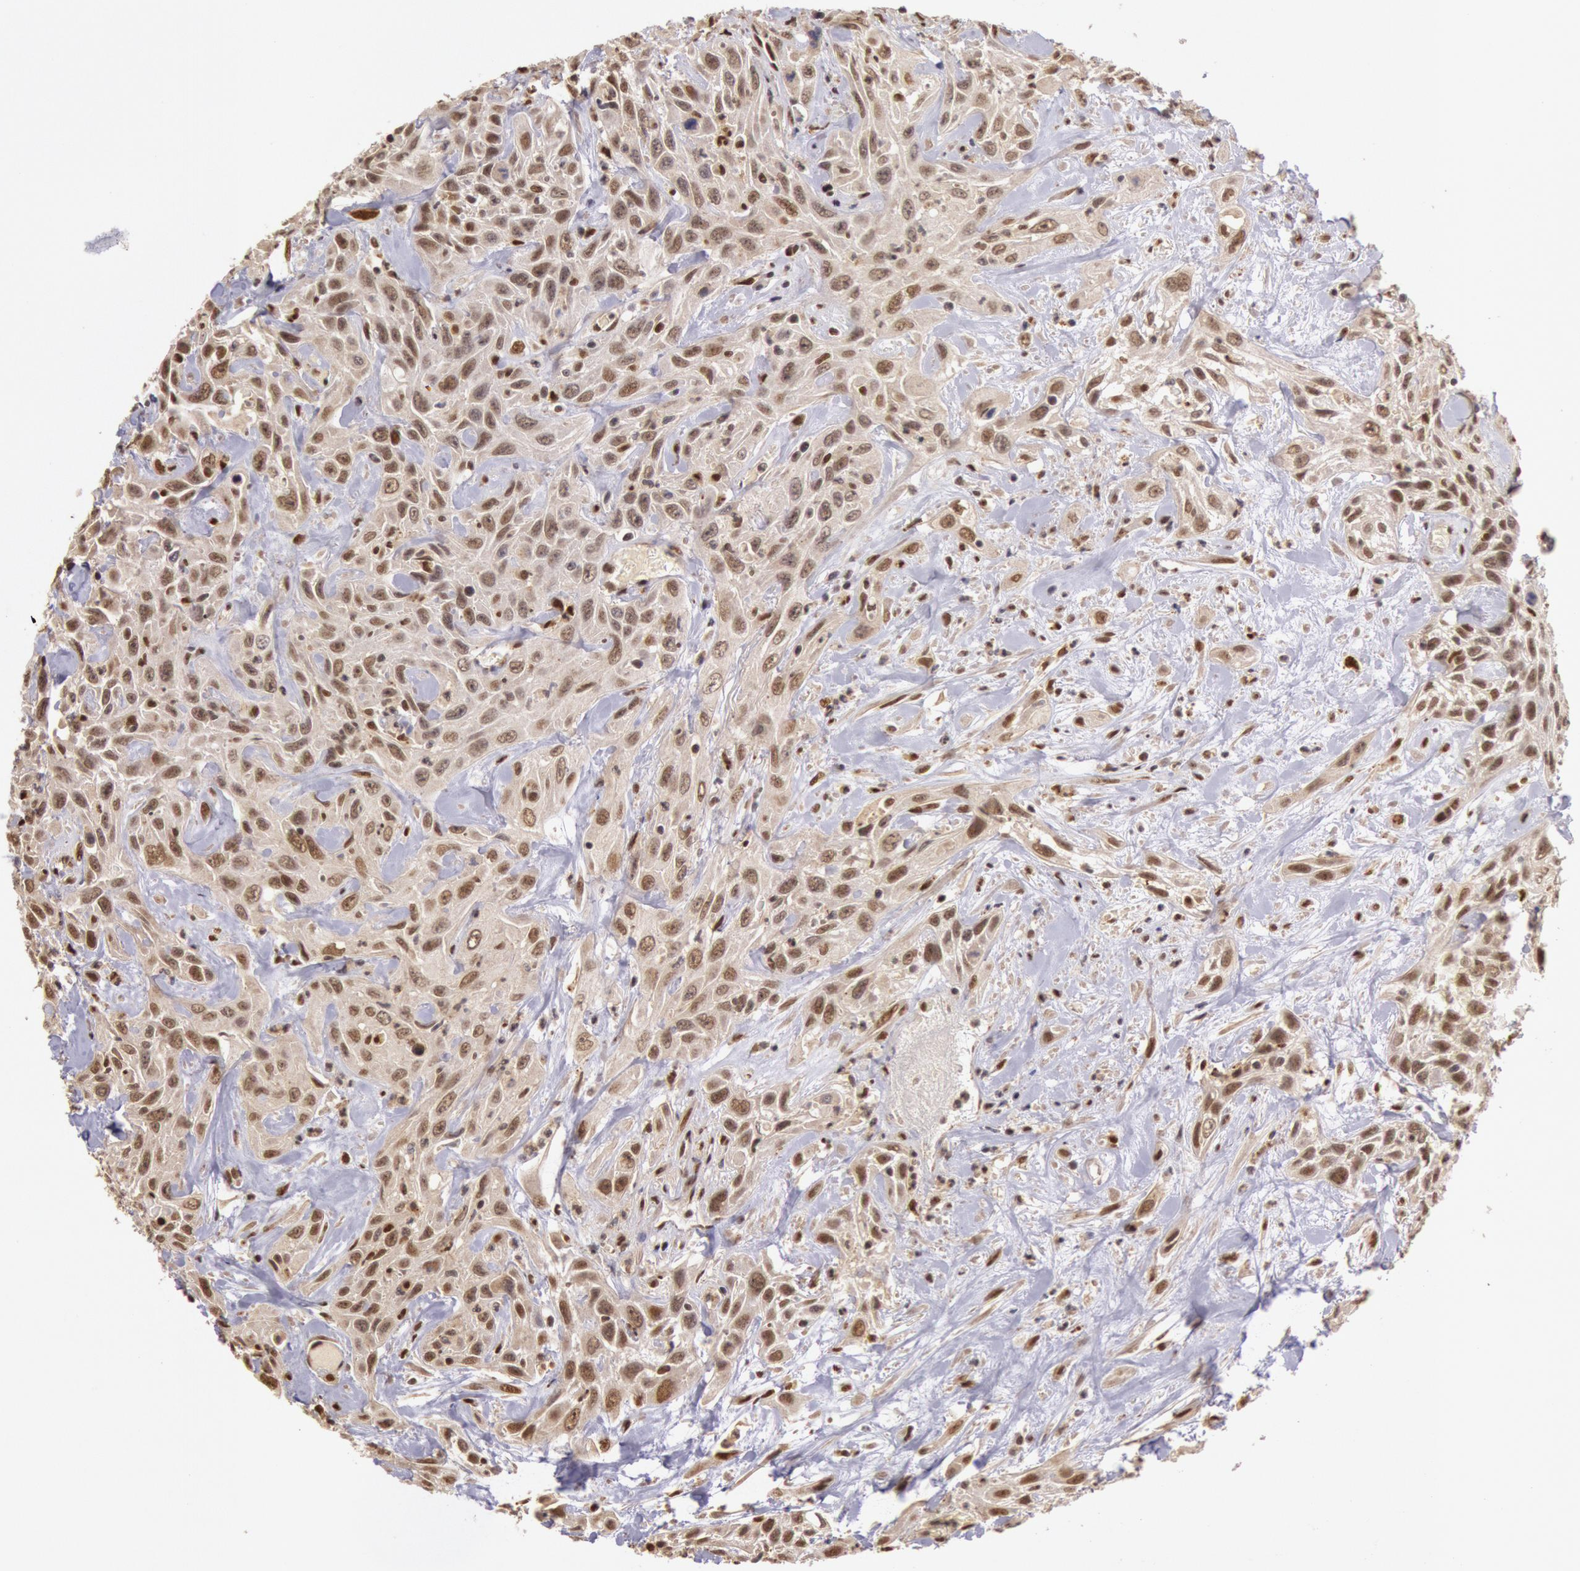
{"staining": {"intensity": "moderate", "quantity": "25%-75%", "location": "nuclear"}, "tissue": "urothelial cancer", "cell_type": "Tumor cells", "image_type": "cancer", "snomed": [{"axis": "morphology", "description": "Urothelial carcinoma, High grade"}, {"axis": "topography", "description": "Urinary bladder"}], "caption": "Immunohistochemistry (DAB (3,3'-diaminobenzidine)) staining of high-grade urothelial carcinoma shows moderate nuclear protein expression in about 25%-75% of tumor cells. (Brightfield microscopy of DAB IHC at high magnification).", "gene": "LIG4", "patient": {"sex": "female", "age": 84}}